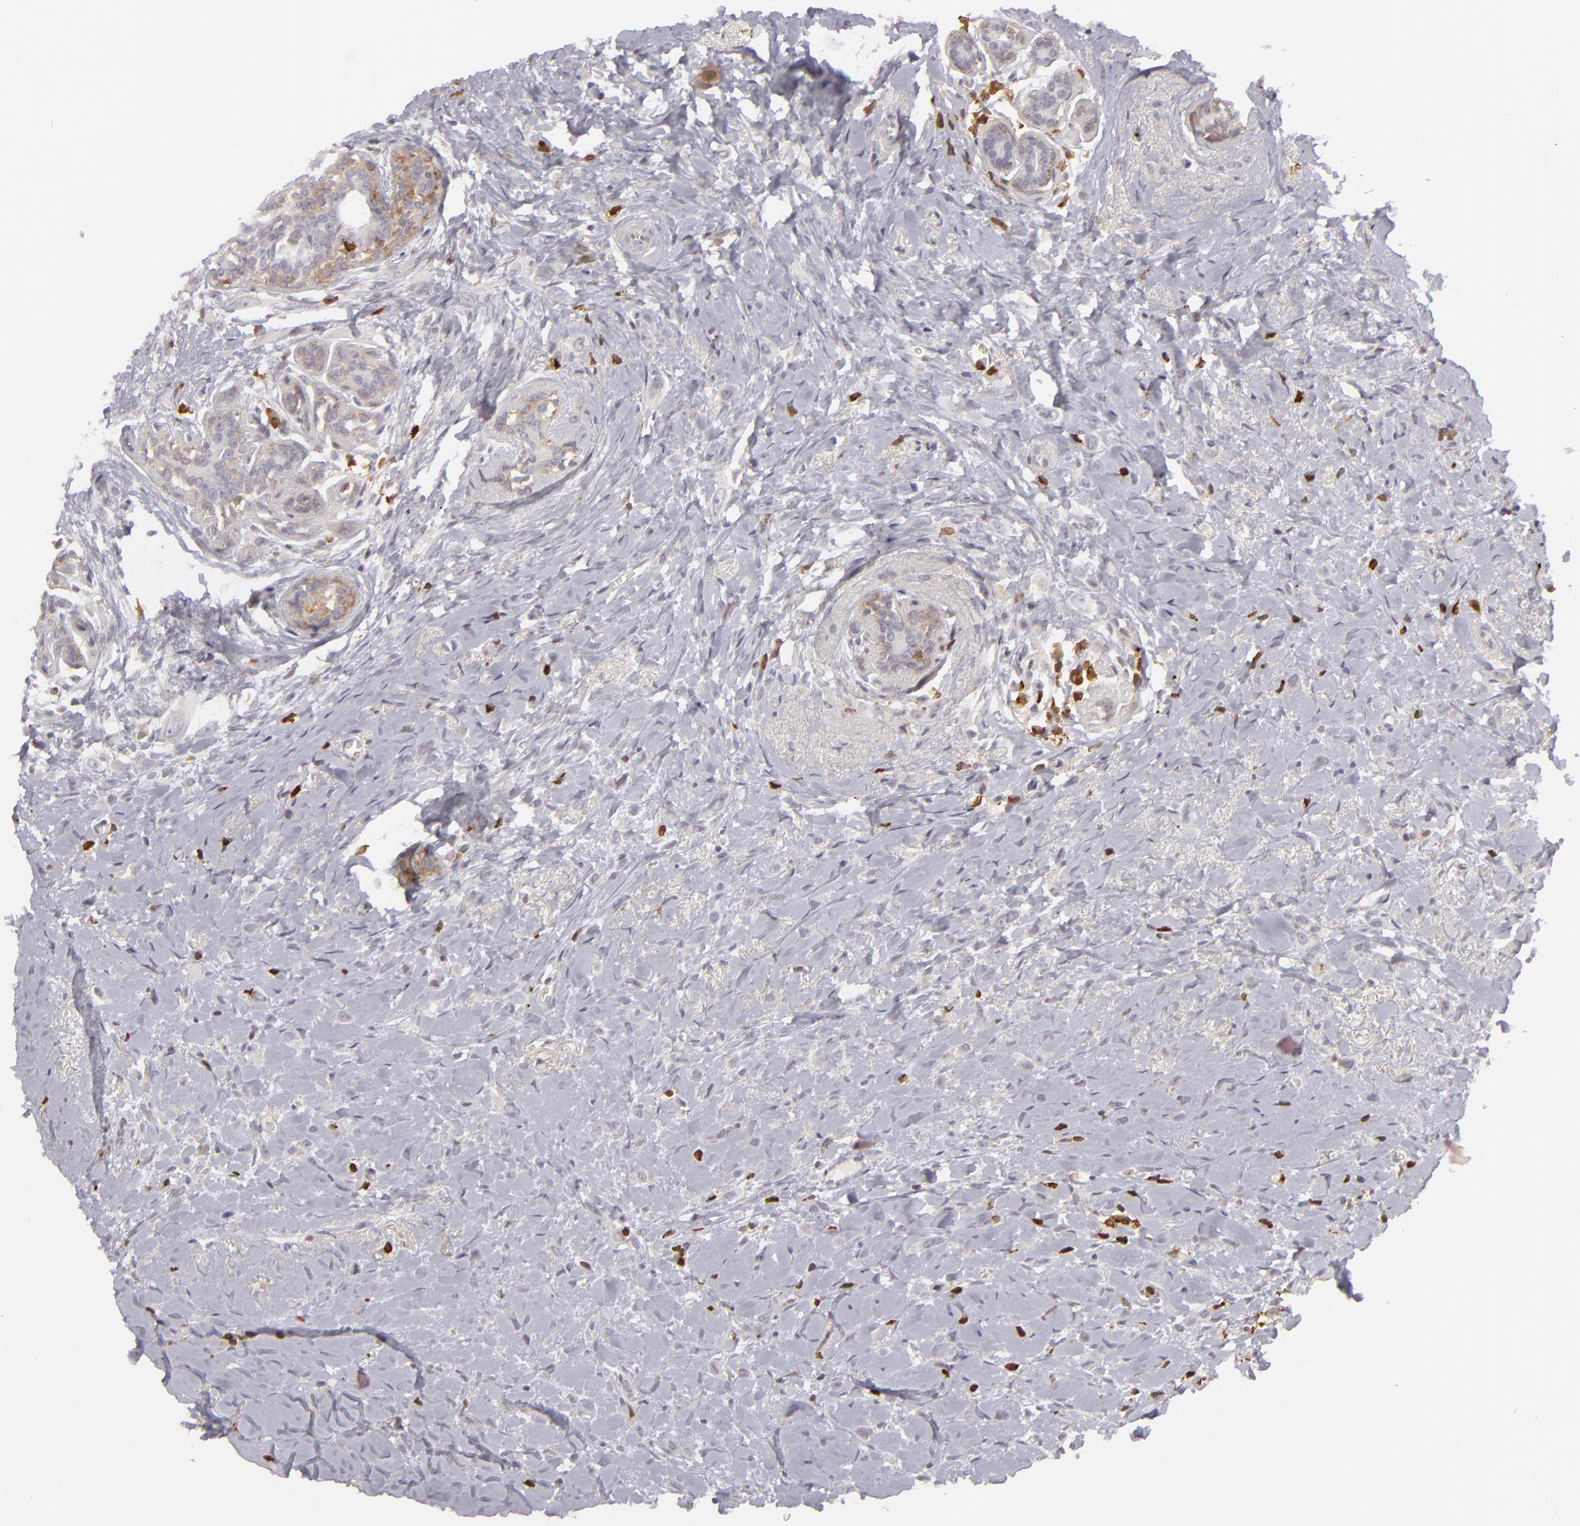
{"staining": {"intensity": "negative", "quantity": "none", "location": "none"}, "tissue": "breast cancer", "cell_type": "Tumor cells", "image_type": "cancer", "snomed": [{"axis": "morphology", "description": "Lobular carcinoma"}, {"axis": "topography", "description": "Breast"}], "caption": "Immunohistochemistry photomicrograph of human breast cancer (lobular carcinoma) stained for a protein (brown), which exhibits no expression in tumor cells. (Stains: DAB immunohistochemistry with hematoxylin counter stain, Microscopy: brightfield microscopy at high magnification).", "gene": "APOBEC3G", "patient": {"sex": "female", "age": 57}}